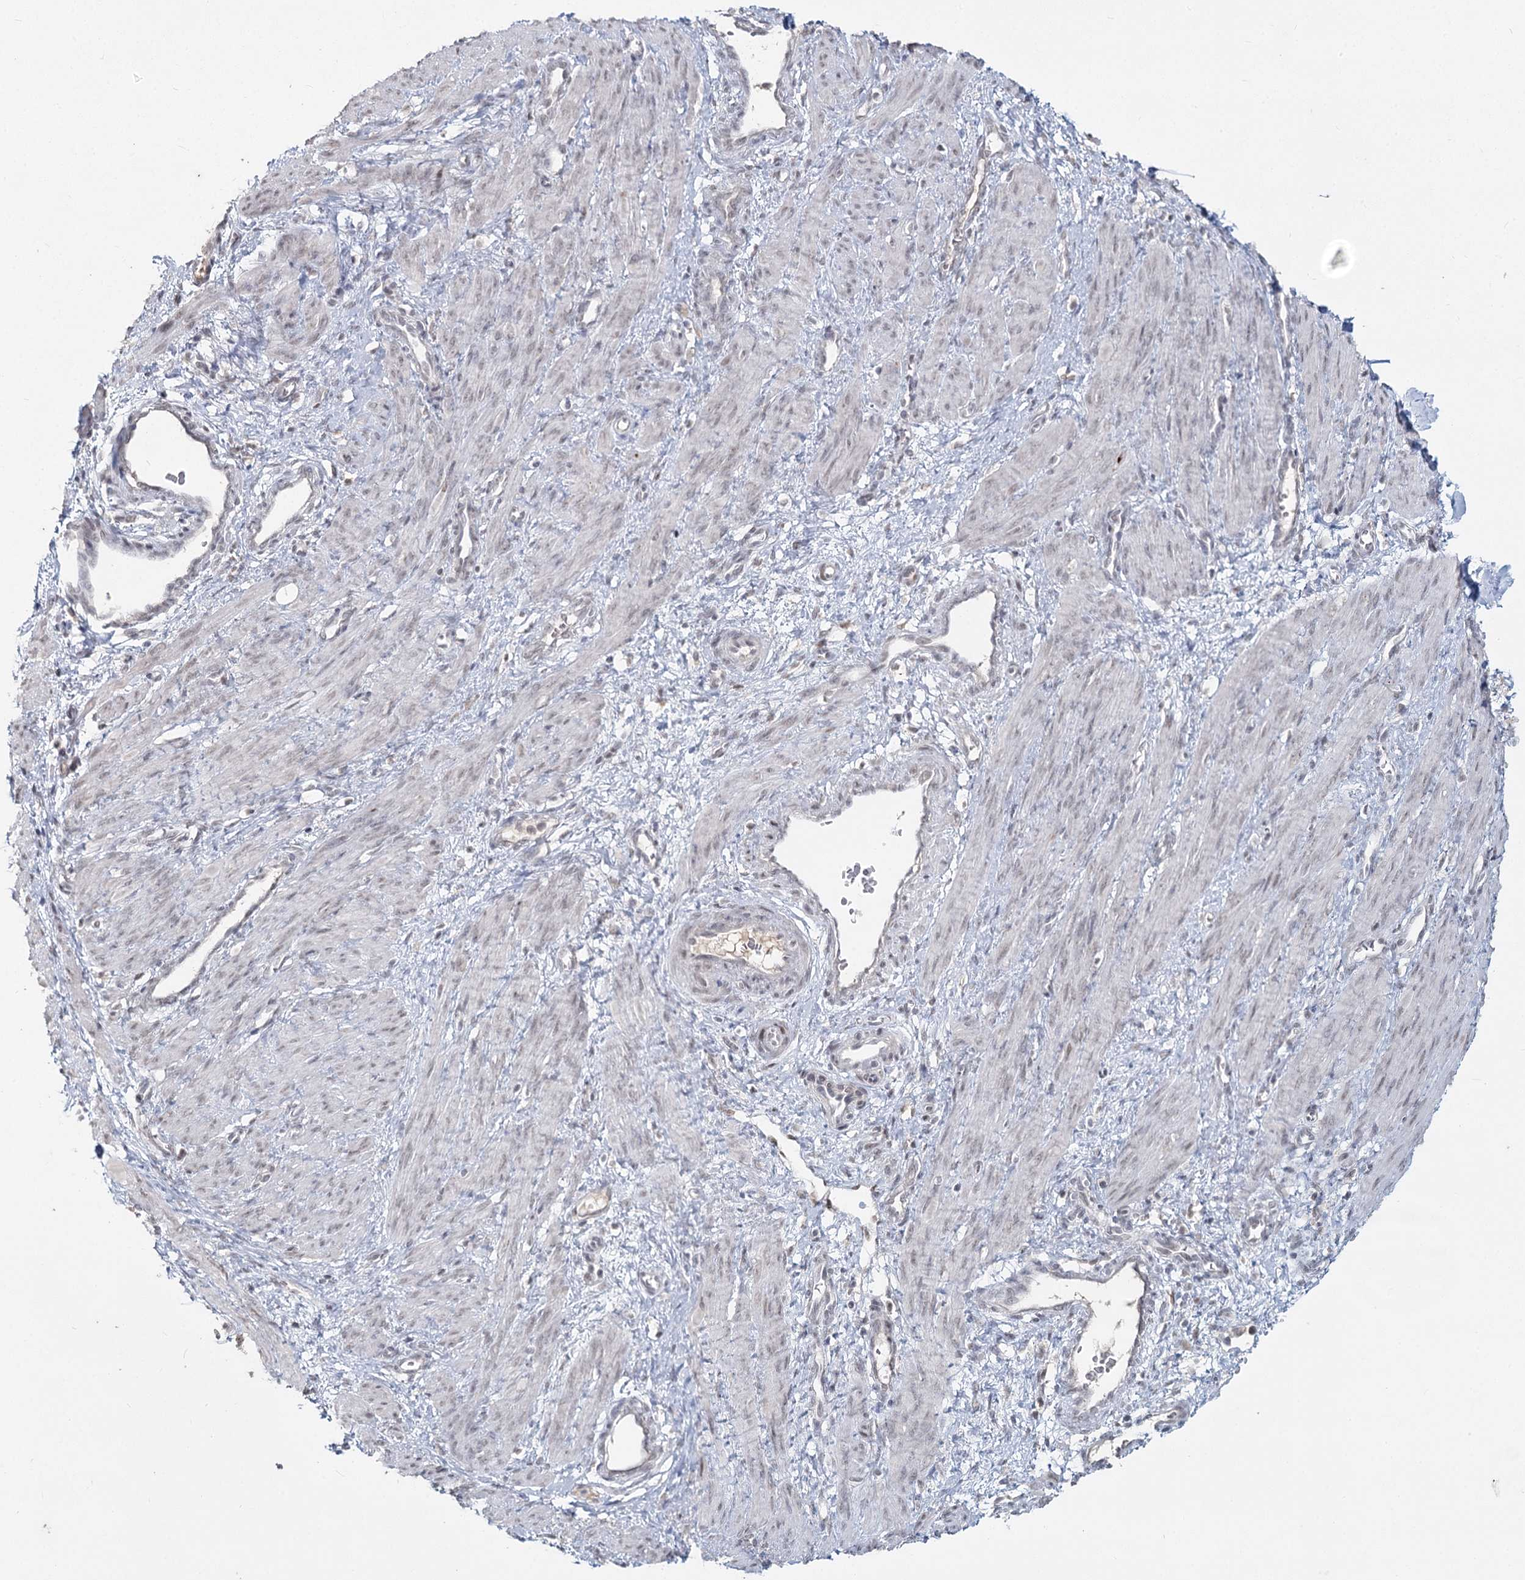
{"staining": {"intensity": "weak", "quantity": "25%-75%", "location": "nuclear"}, "tissue": "smooth muscle", "cell_type": "Smooth muscle cells", "image_type": "normal", "snomed": [{"axis": "morphology", "description": "Normal tissue, NOS"}, {"axis": "topography", "description": "Endometrium"}], "caption": "This micrograph reveals unremarkable smooth muscle stained with immunohistochemistry (IHC) to label a protein in brown. The nuclear of smooth muscle cells show weak positivity for the protein. Nuclei are counter-stained blue.", "gene": "LY6G5C", "patient": {"sex": "female", "age": 33}}